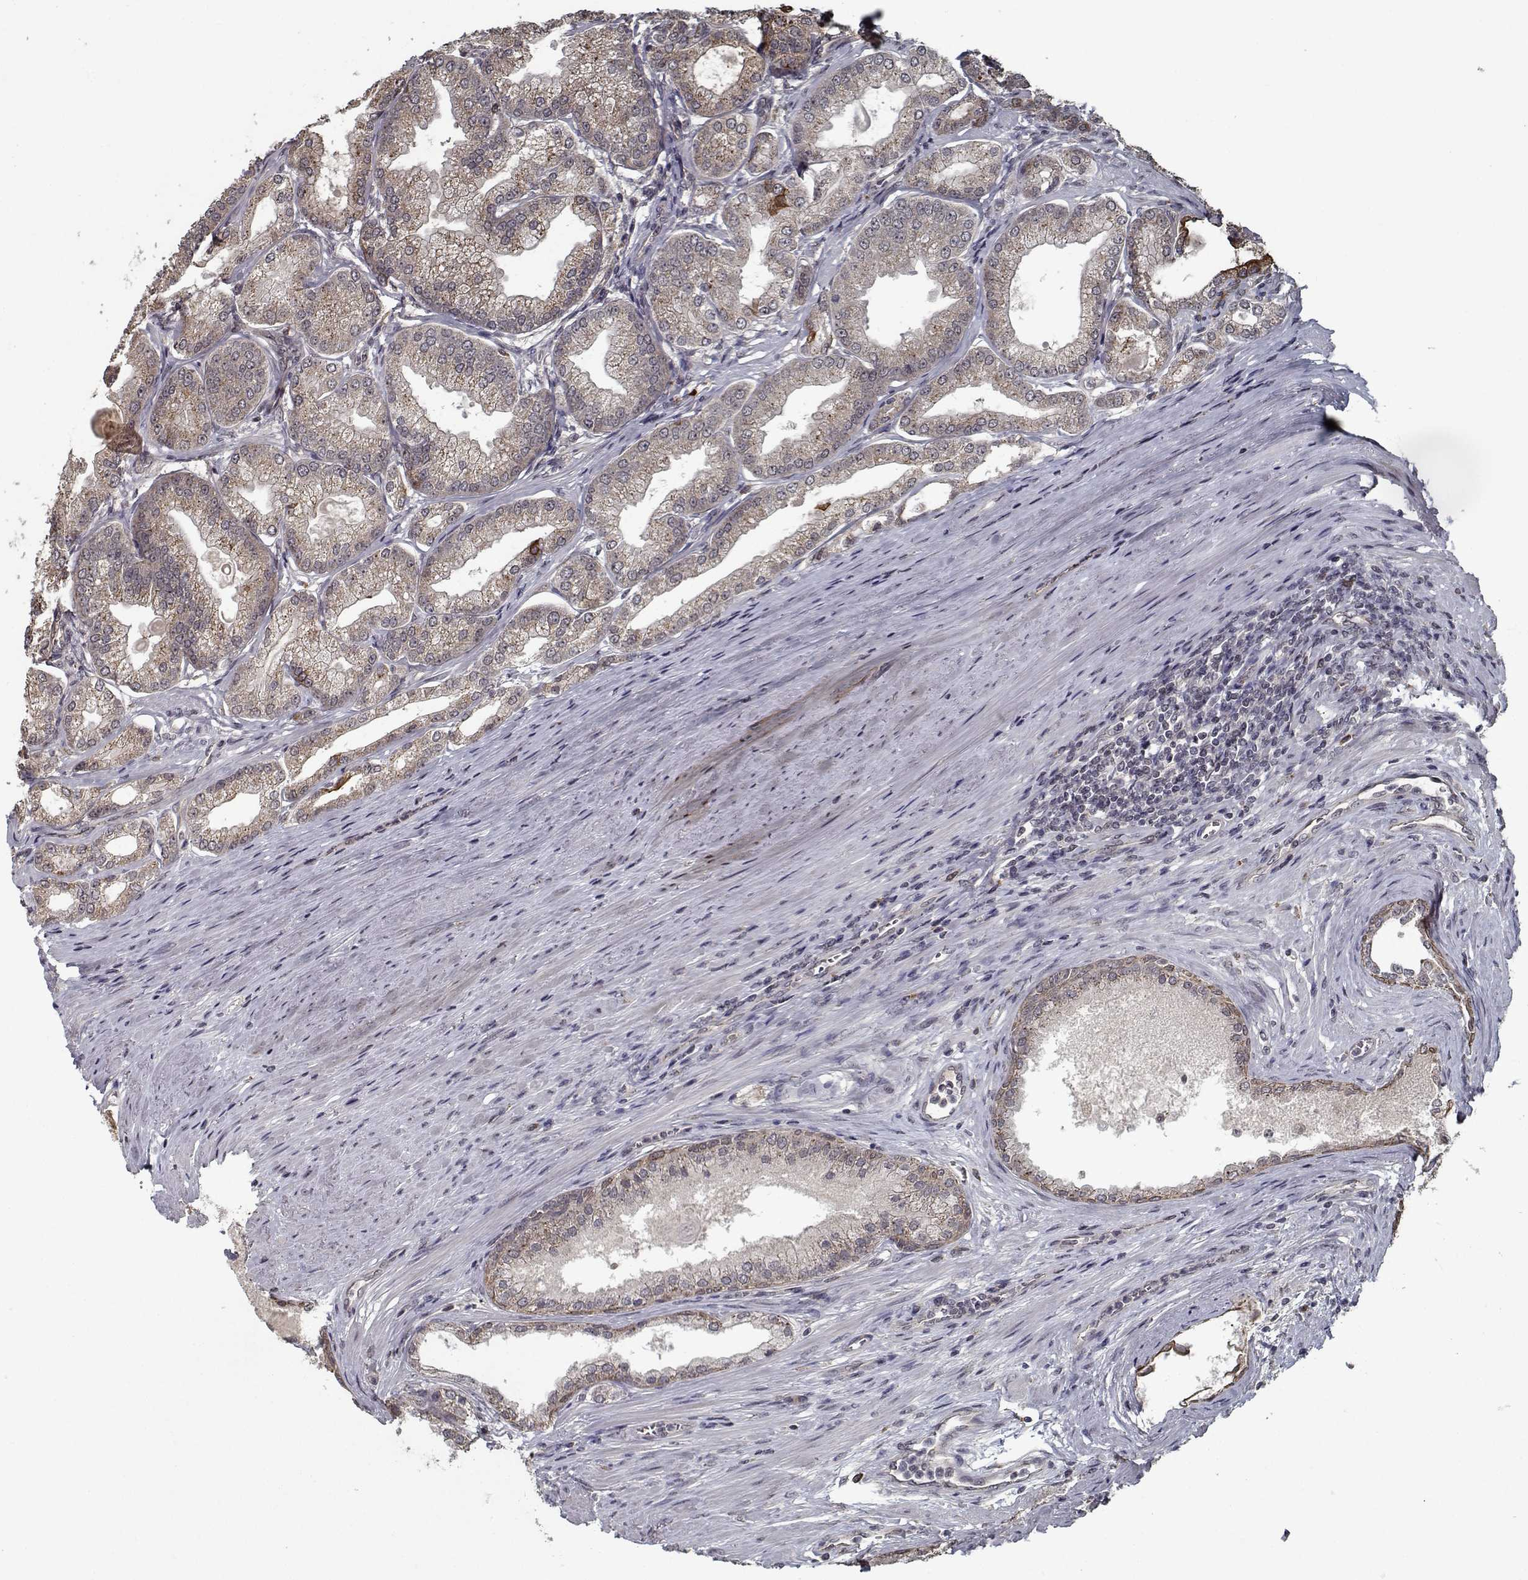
{"staining": {"intensity": "weak", "quantity": ">75%", "location": "cytoplasmic/membranous"}, "tissue": "prostate cancer", "cell_type": "Tumor cells", "image_type": "cancer", "snomed": [{"axis": "morphology", "description": "Adenocarcinoma, NOS"}, {"axis": "topography", "description": "Prostate and seminal vesicle, NOS"}, {"axis": "topography", "description": "Prostate"}], "caption": "DAB immunohistochemical staining of prostate cancer (adenocarcinoma) reveals weak cytoplasmic/membranous protein expression in about >75% of tumor cells.", "gene": "NLK", "patient": {"sex": "male", "age": 77}}